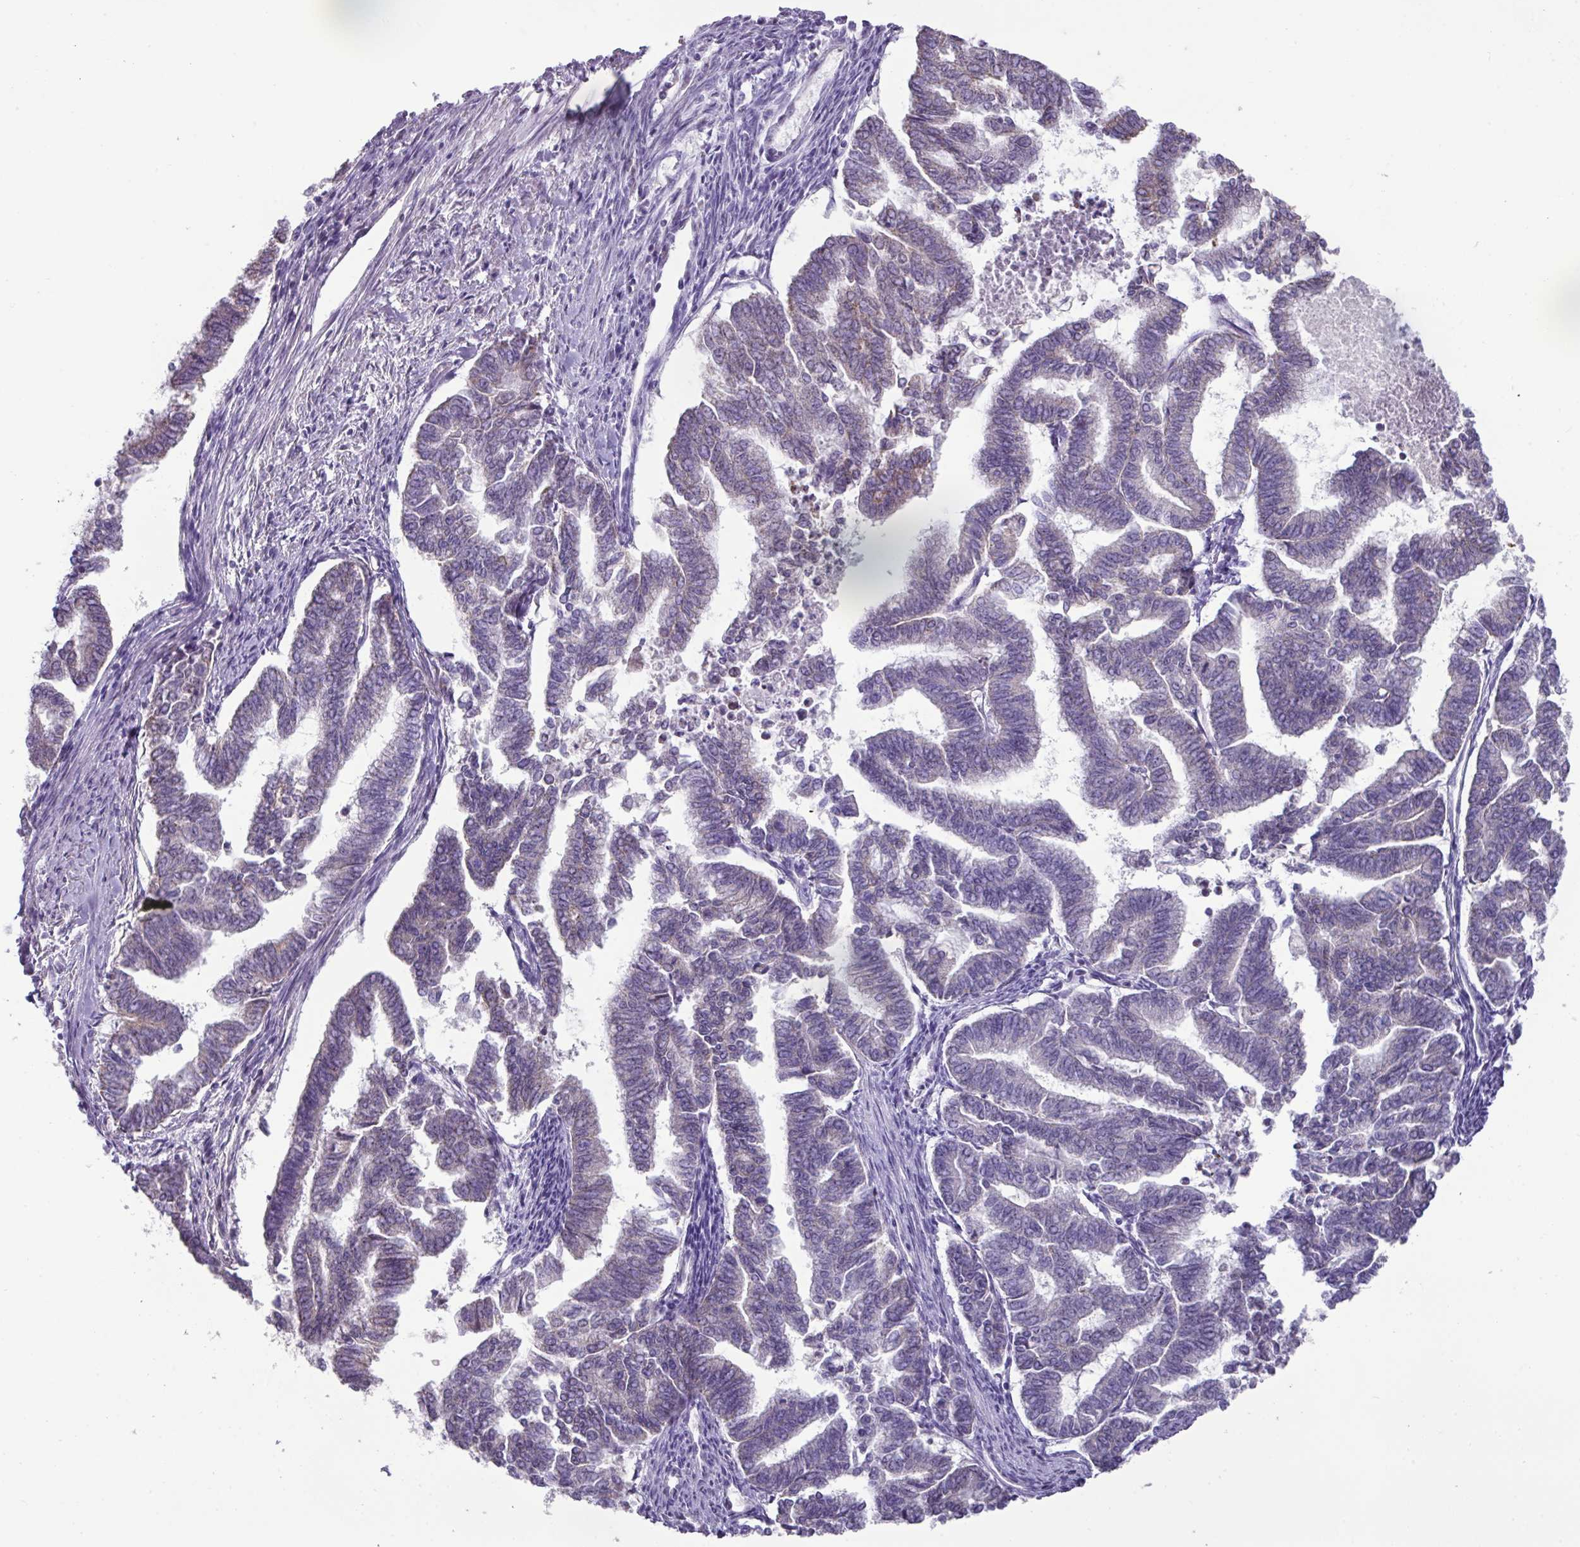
{"staining": {"intensity": "weak", "quantity": "<25%", "location": "cytoplasmic/membranous"}, "tissue": "endometrial cancer", "cell_type": "Tumor cells", "image_type": "cancer", "snomed": [{"axis": "morphology", "description": "Adenocarcinoma, NOS"}, {"axis": "topography", "description": "Endometrium"}], "caption": "Human endometrial adenocarcinoma stained for a protein using immunohistochemistry (IHC) demonstrates no positivity in tumor cells.", "gene": "MT-ND4", "patient": {"sex": "female", "age": 79}}